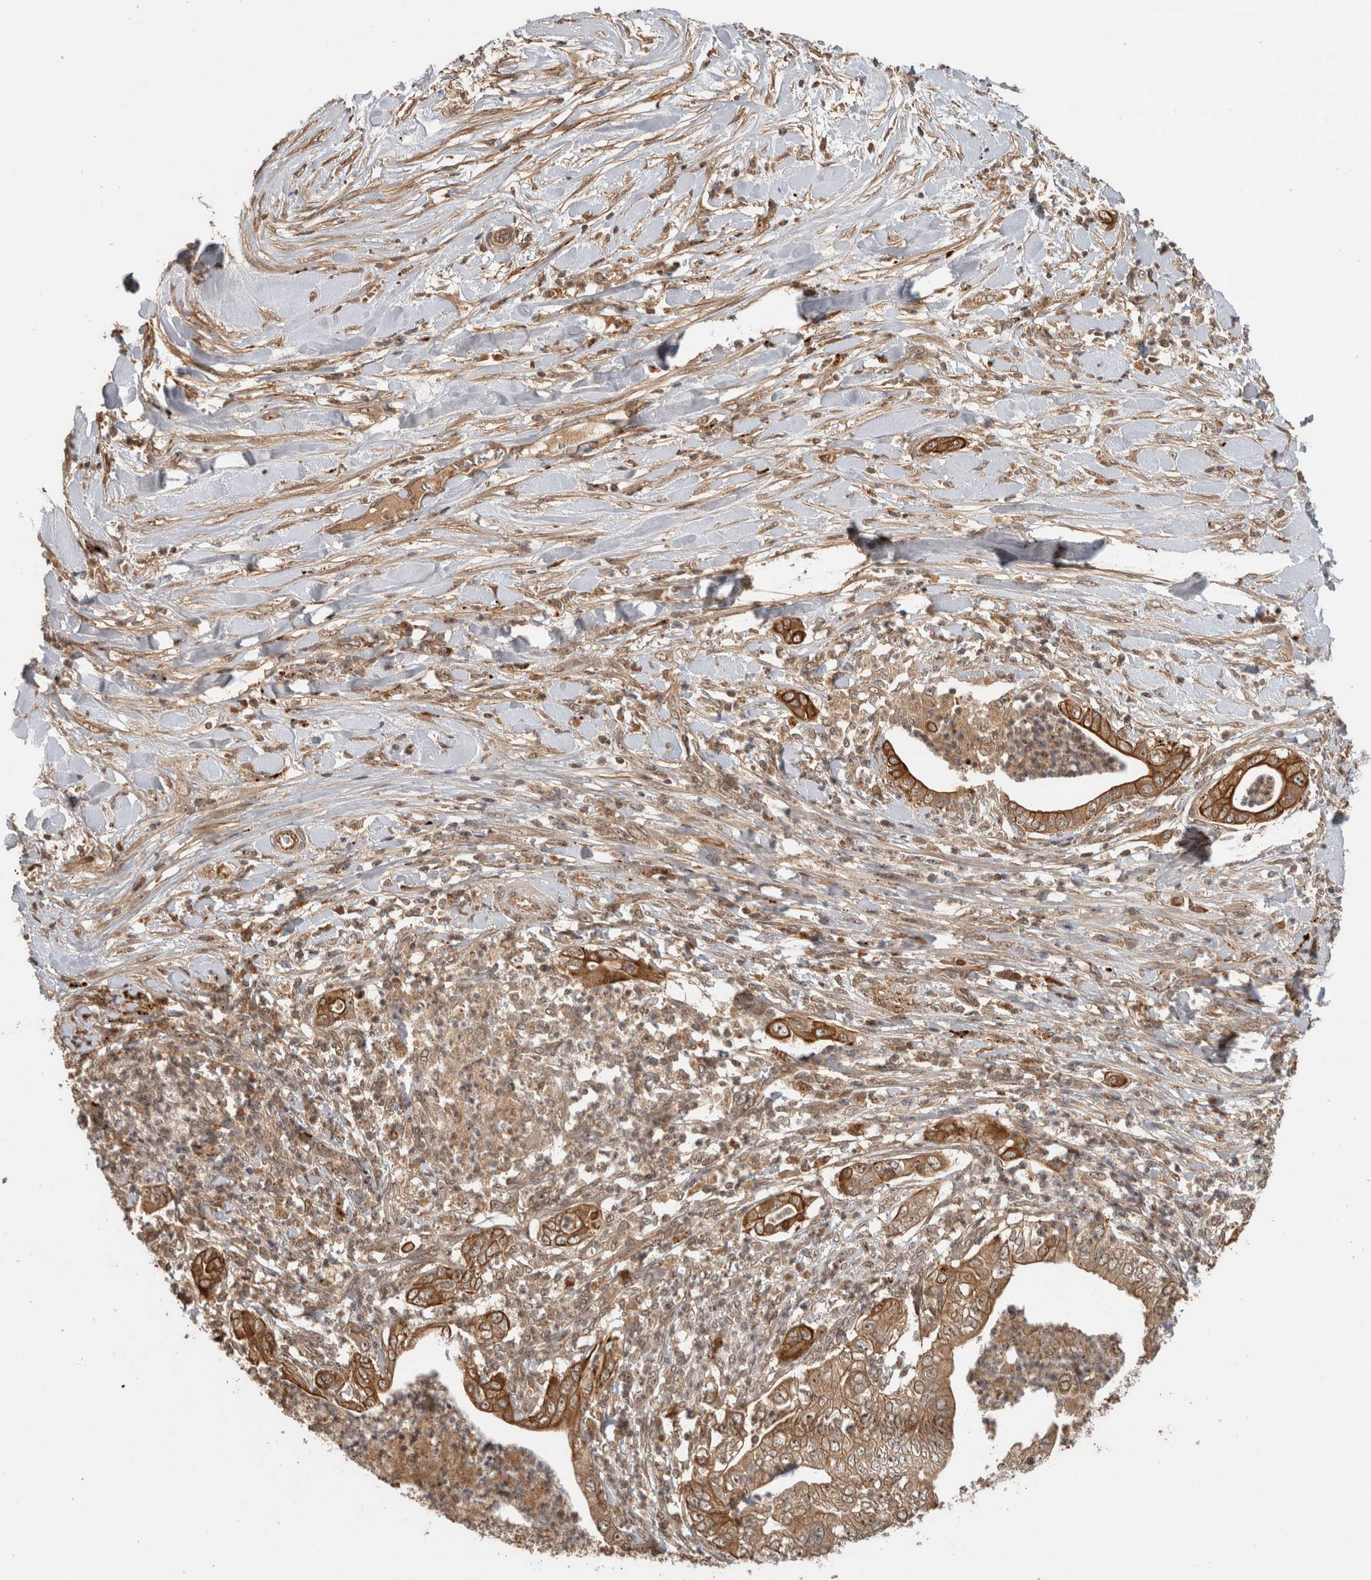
{"staining": {"intensity": "moderate", "quantity": ">75%", "location": "cytoplasmic/membranous"}, "tissue": "pancreatic cancer", "cell_type": "Tumor cells", "image_type": "cancer", "snomed": [{"axis": "morphology", "description": "Adenocarcinoma, NOS"}, {"axis": "topography", "description": "Pancreas"}], "caption": "A brown stain shows moderate cytoplasmic/membranous positivity of a protein in pancreatic adenocarcinoma tumor cells.", "gene": "PITPNC1", "patient": {"sex": "female", "age": 78}}